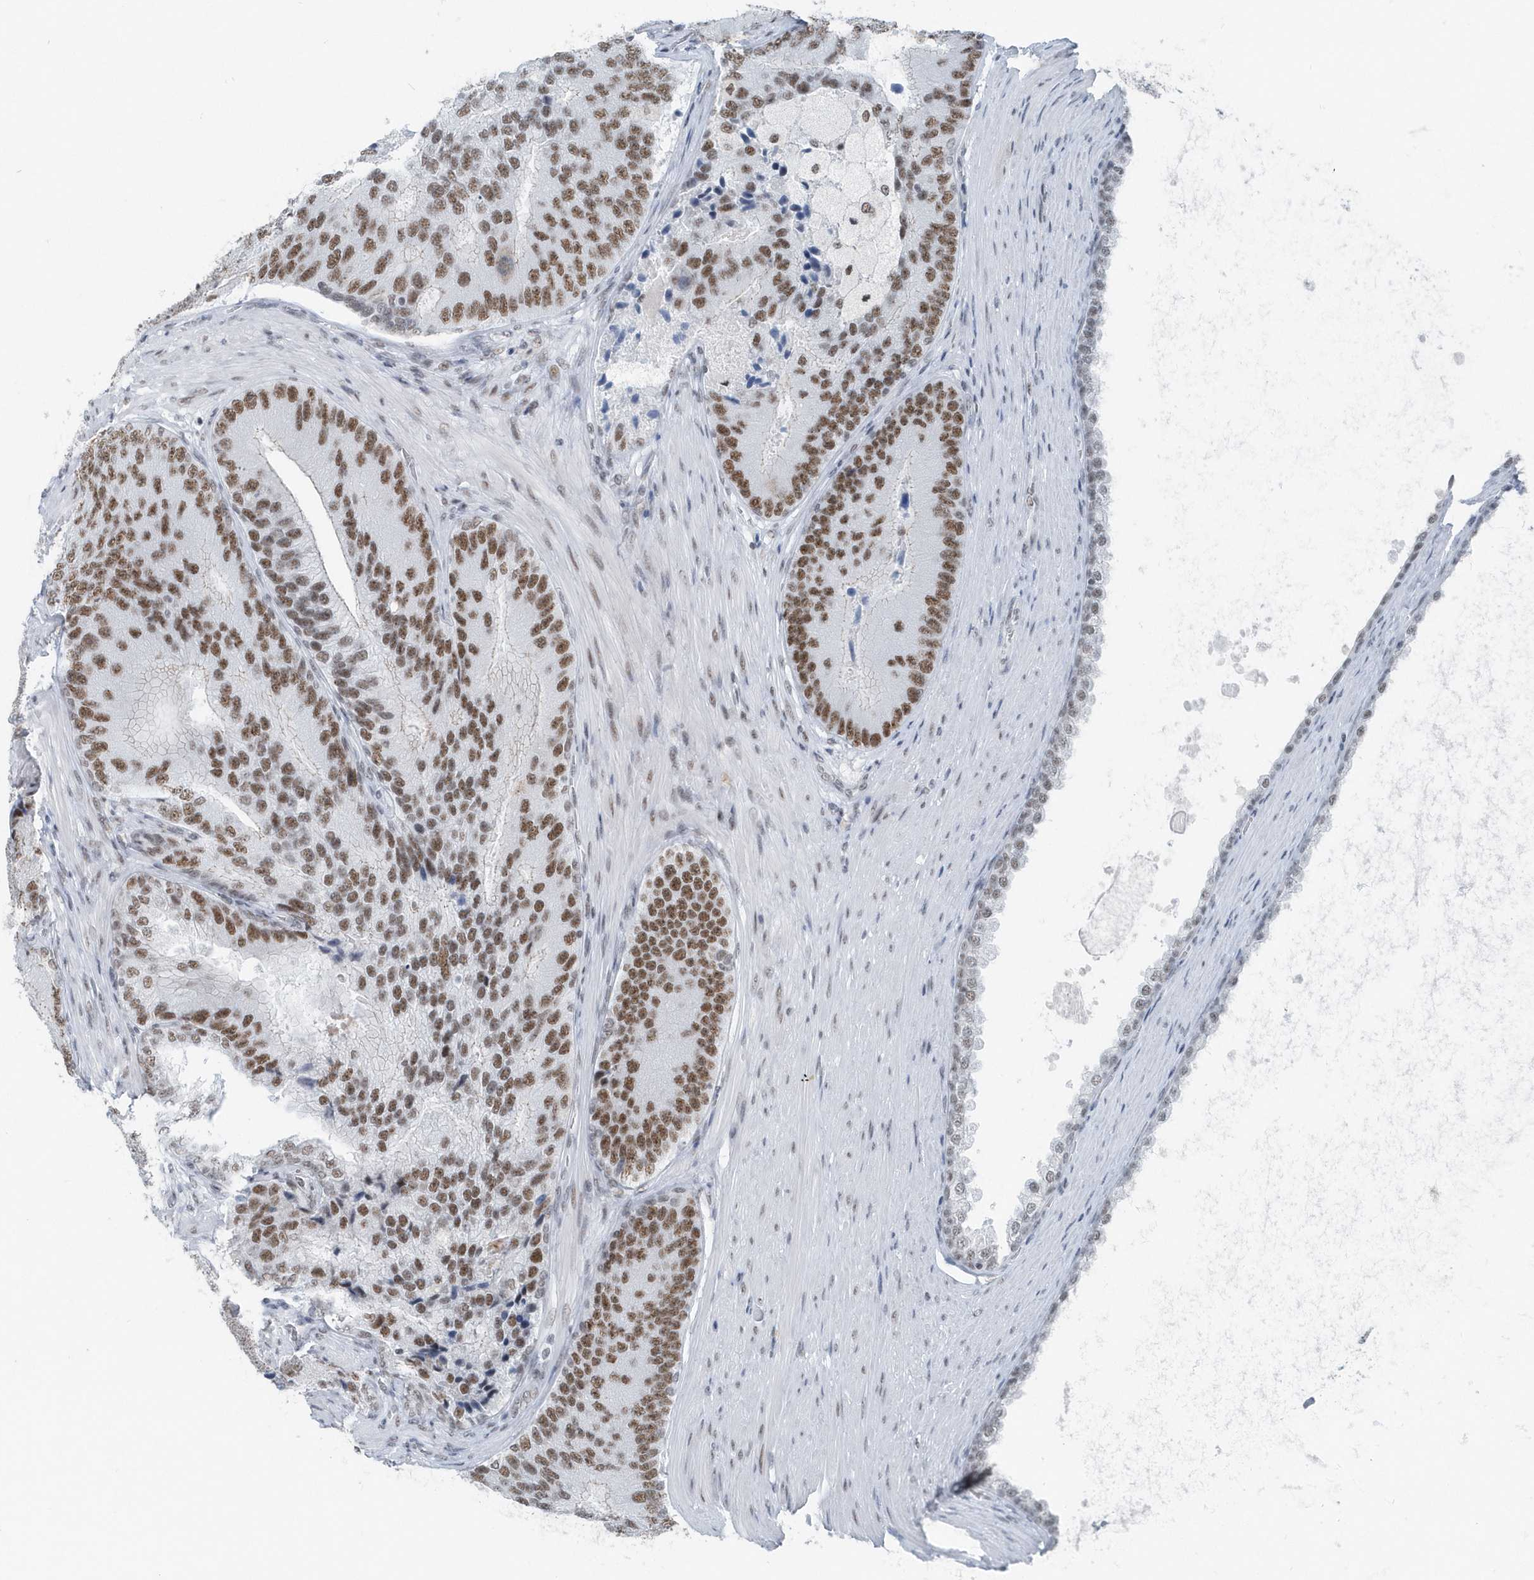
{"staining": {"intensity": "moderate", "quantity": ">75%", "location": "nuclear"}, "tissue": "prostate cancer", "cell_type": "Tumor cells", "image_type": "cancer", "snomed": [{"axis": "morphology", "description": "Adenocarcinoma, High grade"}, {"axis": "topography", "description": "Prostate"}], "caption": "A medium amount of moderate nuclear staining is identified in about >75% of tumor cells in prostate cancer (adenocarcinoma (high-grade)) tissue.", "gene": "FIP1L1", "patient": {"sex": "male", "age": 70}}